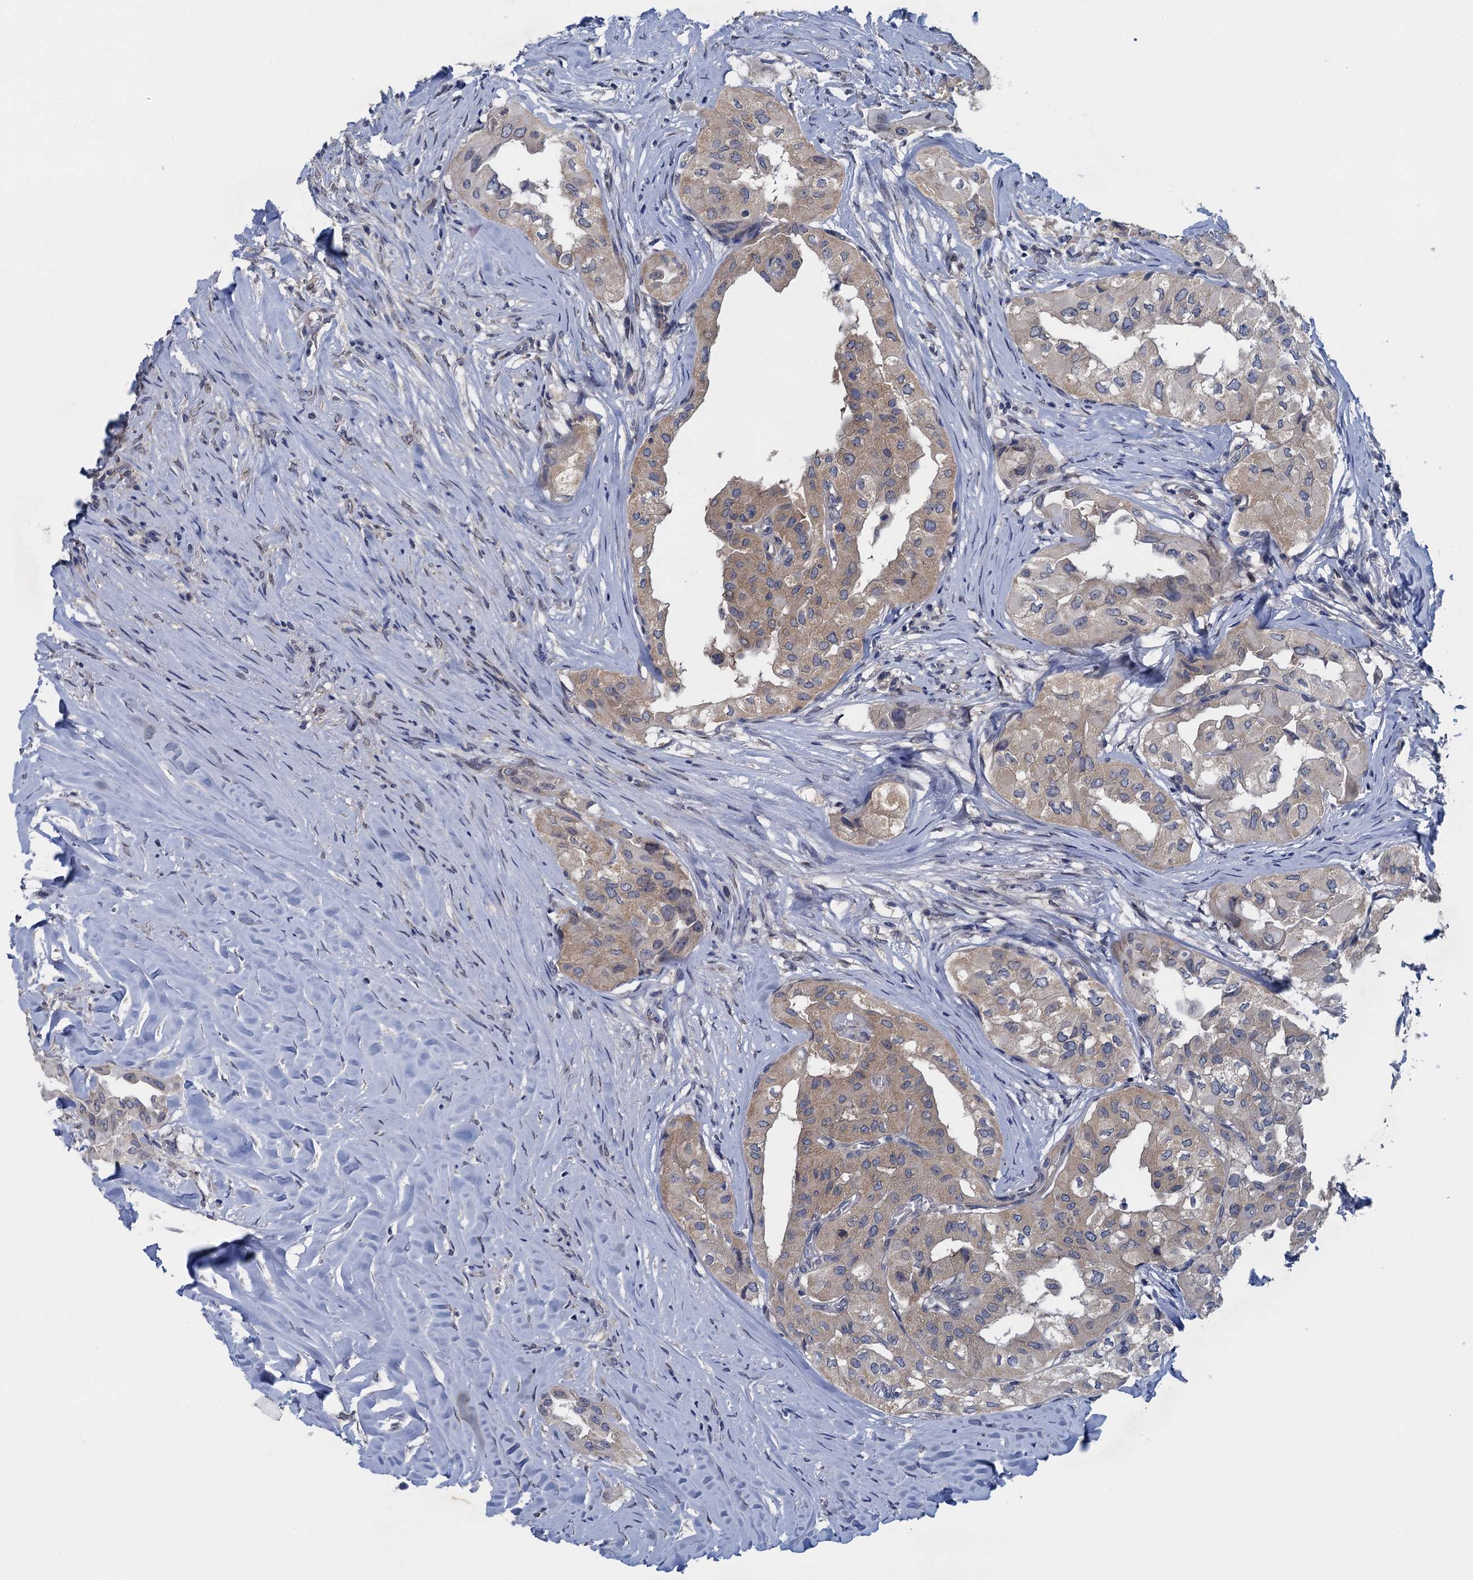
{"staining": {"intensity": "weak", "quantity": ">75%", "location": "cytoplasmic/membranous"}, "tissue": "thyroid cancer", "cell_type": "Tumor cells", "image_type": "cancer", "snomed": [{"axis": "morphology", "description": "Papillary adenocarcinoma, NOS"}, {"axis": "topography", "description": "Thyroid gland"}], "caption": "Approximately >75% of tumor cells in human thyroid papillary adenocarcinoma reveal weak cytoplasmic/membranous protein staining as visualized by brown immunohistochemical staining.", "gene": "CTU2", "patient": {"sex": "female", "age": 59}}